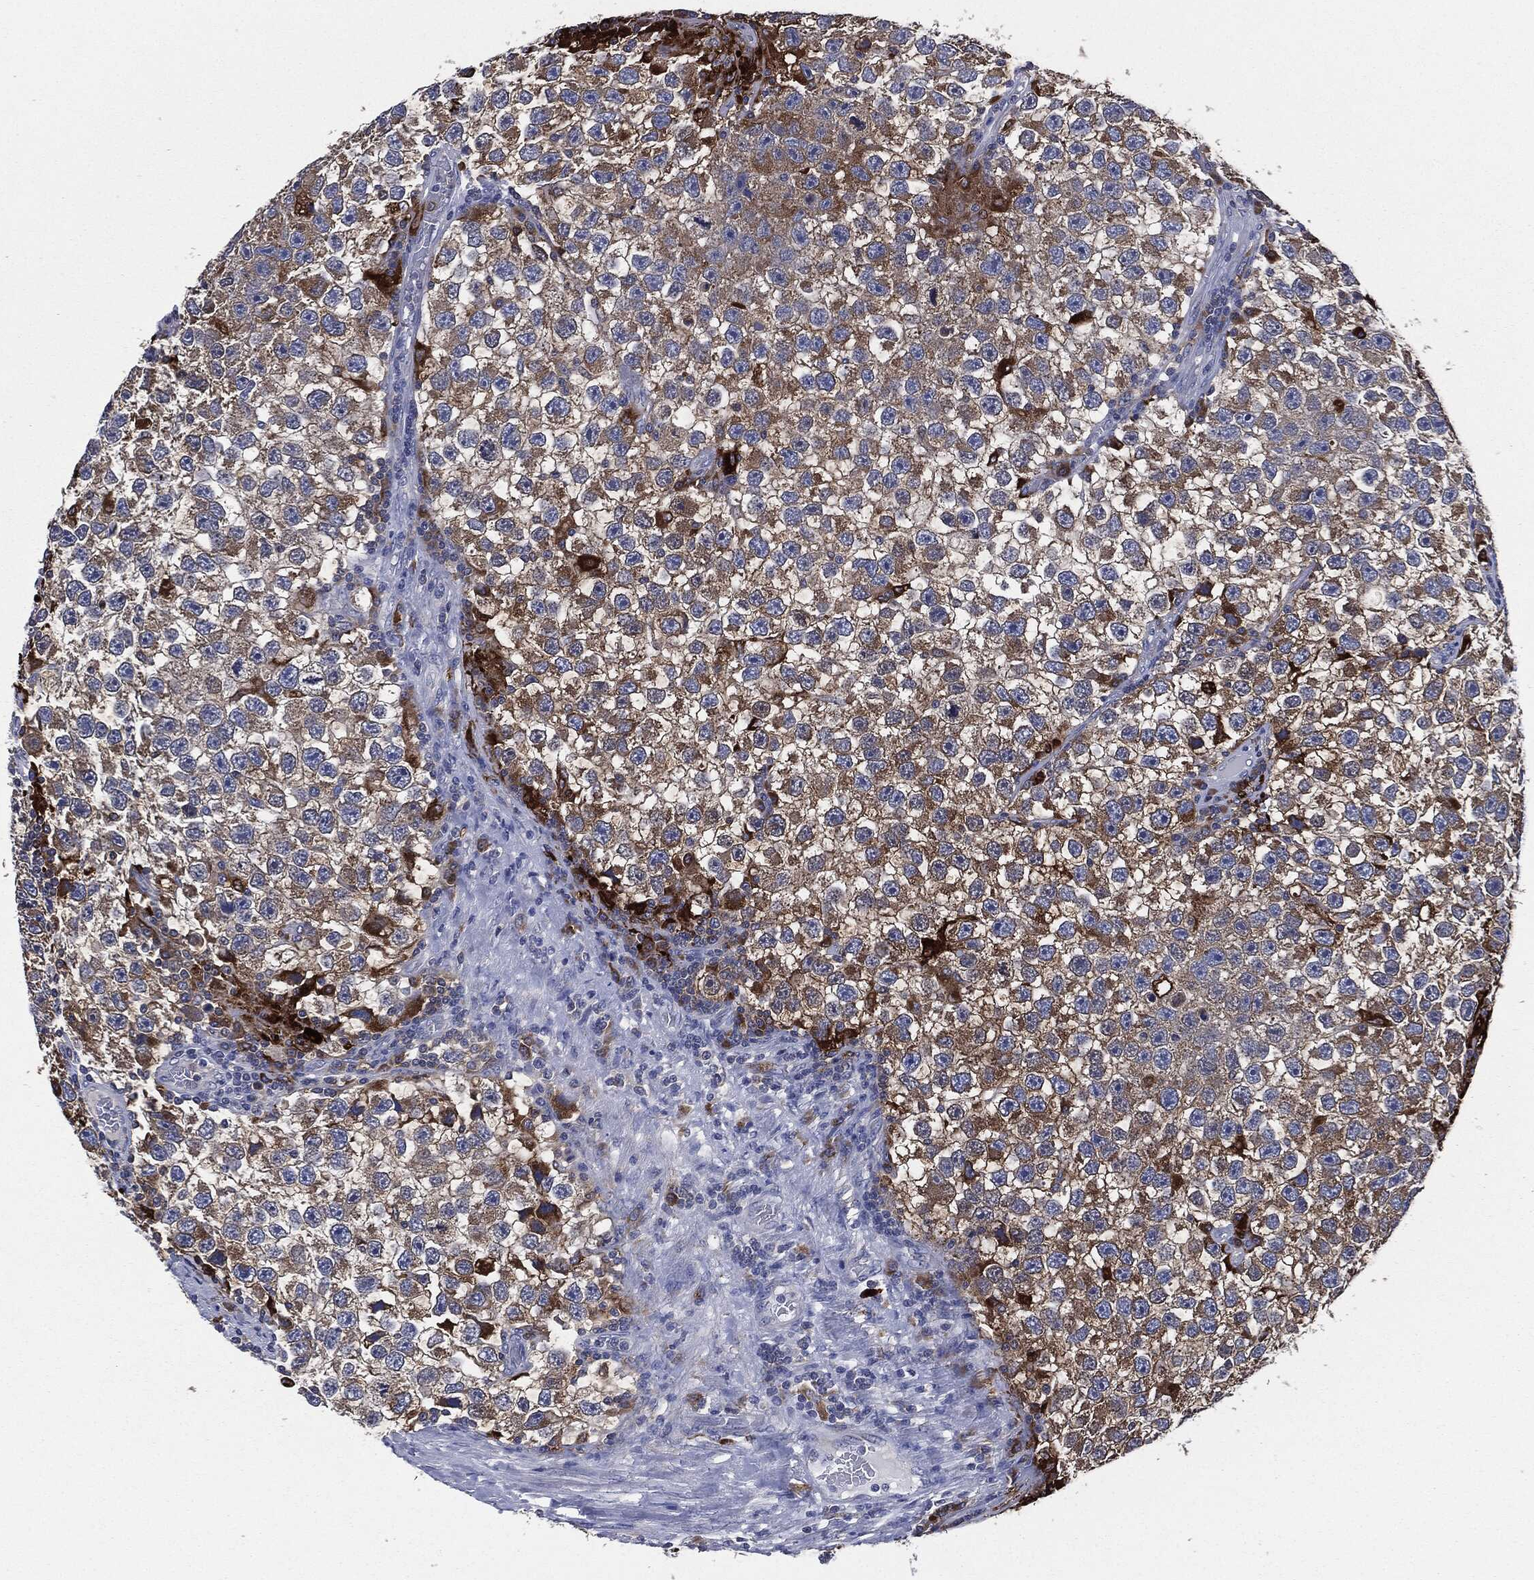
{"staining": {"intensity": "weak", "quantity": "25%-75%", "location": "cytoplasmic/membranous"}, "tissue": "testis cancer", "cell_type": "Tumor cells", "image_type": "cancer", "snomed": [{"axis": "morphology", "description": "Seminoma, NOS"}, {"axis": "topography", "description": "Testis"}], "caption": "Testis cancer (seminoma) stained with immunohistochemistry displays weak cytoplasmic/membranous expression in approximately 25%-75% of tumor cells.", "gene": "TMEM11", "patient": {"sex": "male", "age": 26}}